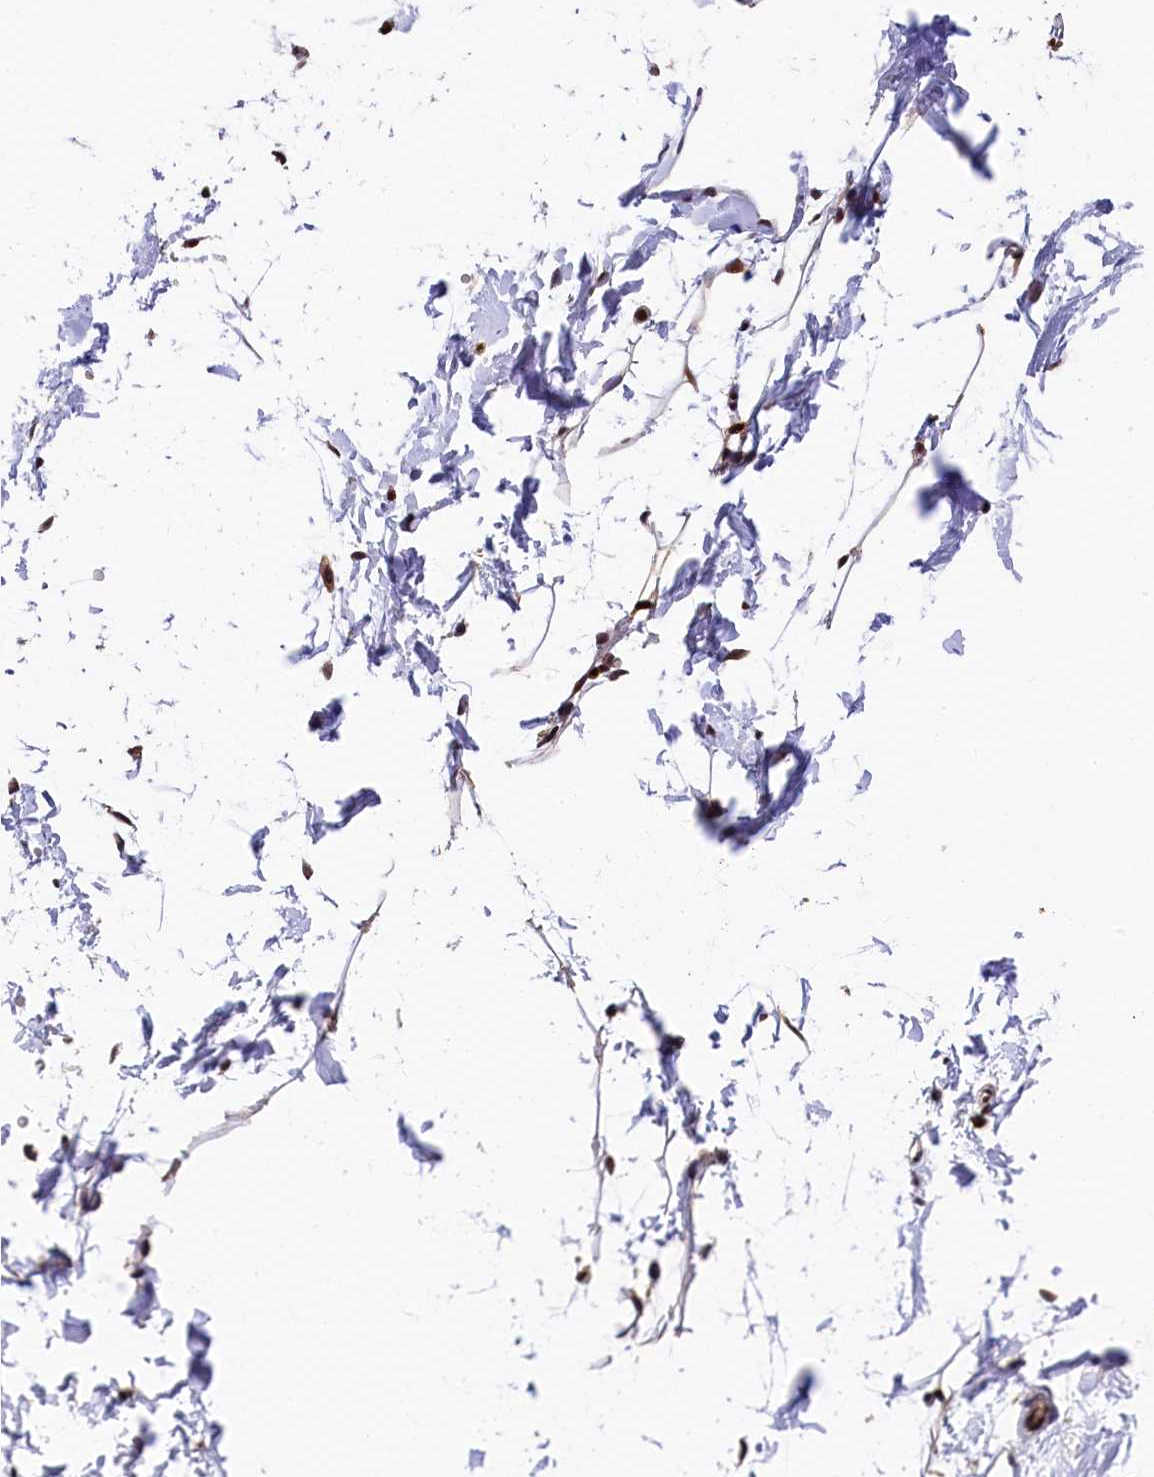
{"staining": {"intensity": "moderate", "quantity": ">75%", "location": "nuclear"}, "tissue": "adipose tissue", "cell_type": "Adipocytes", "image_type": "normal", "snomed": [{"axis": "morphology", "description": "Normal tissue, NOS"}, {"axis": "topography", "description": "Breast"}], "caption": "High-power microscopy captured an immunohistochemistry (IHC) micrograph of normal adipose tissue, revealing moderate nuclear expression in approximately >75% of adipocytes.", "gene": "ADIG", "patient": {"sex": "female", "age": 23}}